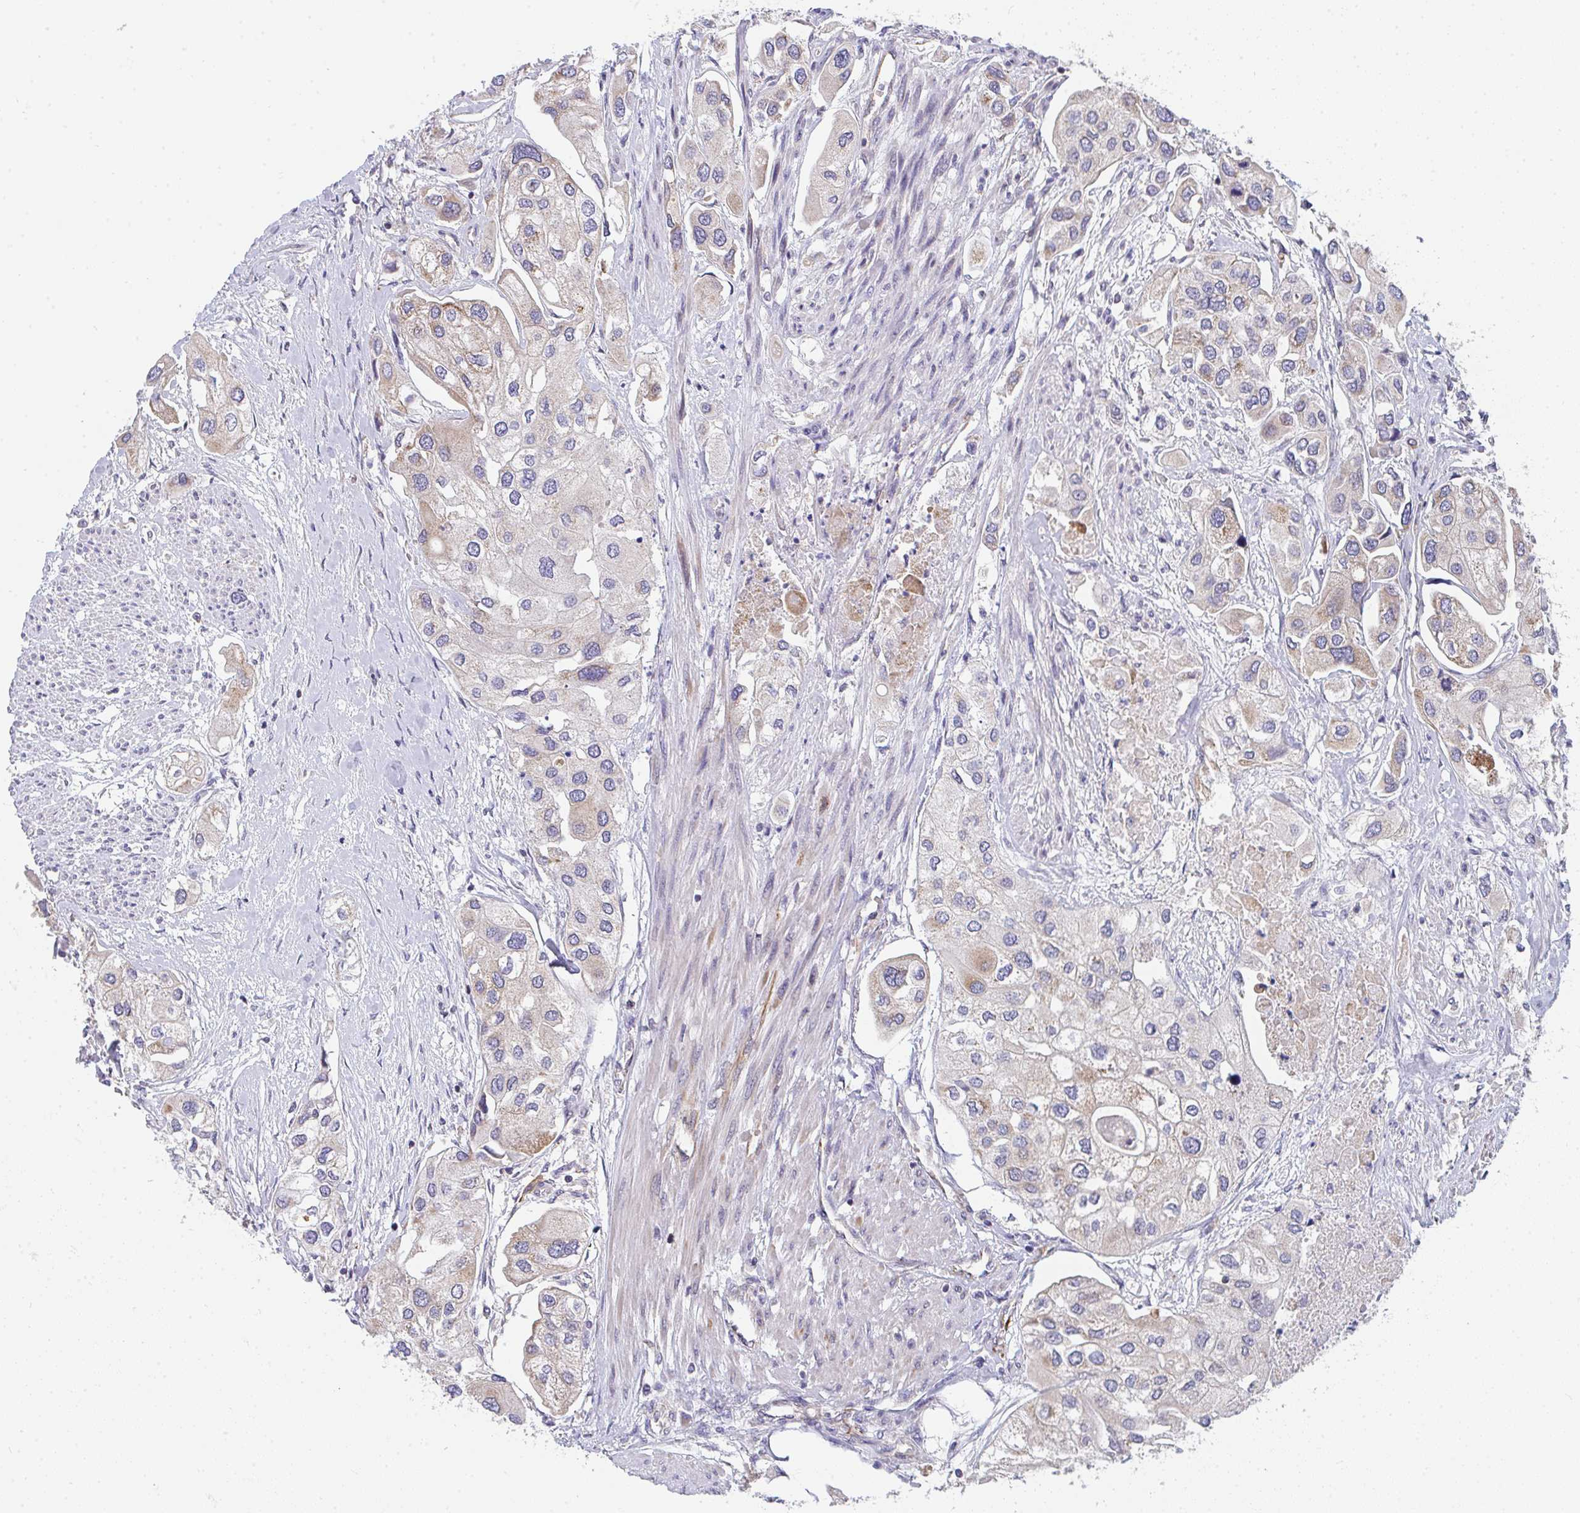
{"staining": {"intensity": "weak", "quantity": "<25%", "location": "cytoplasmic/membranous"}, "tissue": "urothelial cancer", "cell_type": "Tumor cells", "image_type": "cancer", "snomed": [{"axis": "morphology", "description": "Urothelial carcinoma, High grade"}, {"axis": "topography", "description": "Urinary bladder"}], "caption": "DAB (3,3'-diaminobenzidine) immunohistochemical staining of human urothelial cancer shows no significant staining in tumor cells. (Stains: DAB (3,3'-diaminobenzidine) IHC with hematoxylin counter stain, Microscopy: brightfield microscopy at high magnification).", "gene": "EIF1AD", "patient": {"sex": "male", "age": 64}}